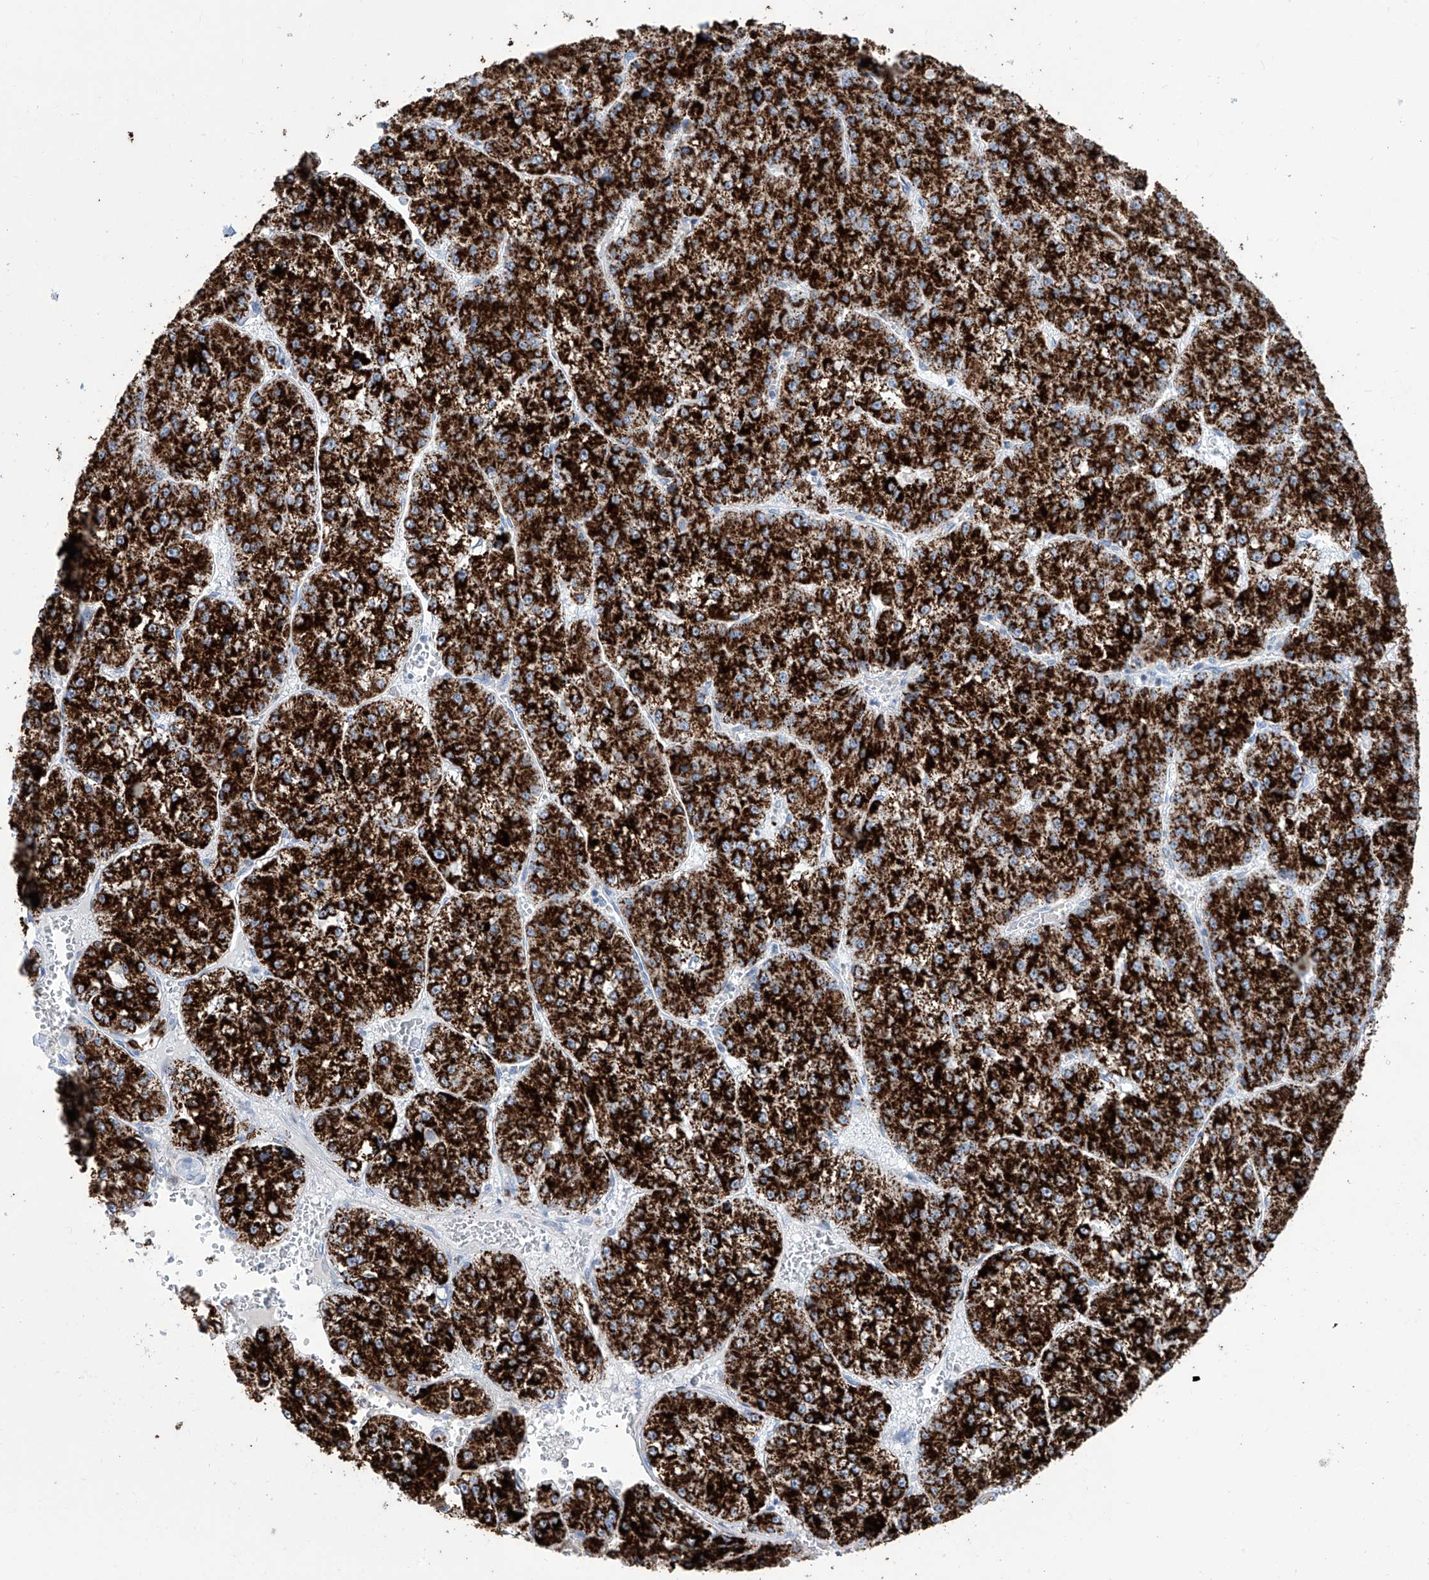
{"staining": {"intensity": "strong", "quantity": ">75%", "location": "cytoplasmic/membranous"}, "tissue": "liver cancer", "cell_type": "Tumor cells", "image_type": "cancer", "snomed": [{"axis": "morphology", "description": "Carcinoma, Hepatocellular, NOS"}, {"axis": "topography", "description": "Liver"}], "caption": "Immunohistochemical staining of liver cancer (hepatocellular carcinoma) exhibits strong cytoplasmic/membranous protein positivity in about >75% of tumor cells.", "gene": "ALDH6A1", "patient": {"sex": "female", "age": 73}}